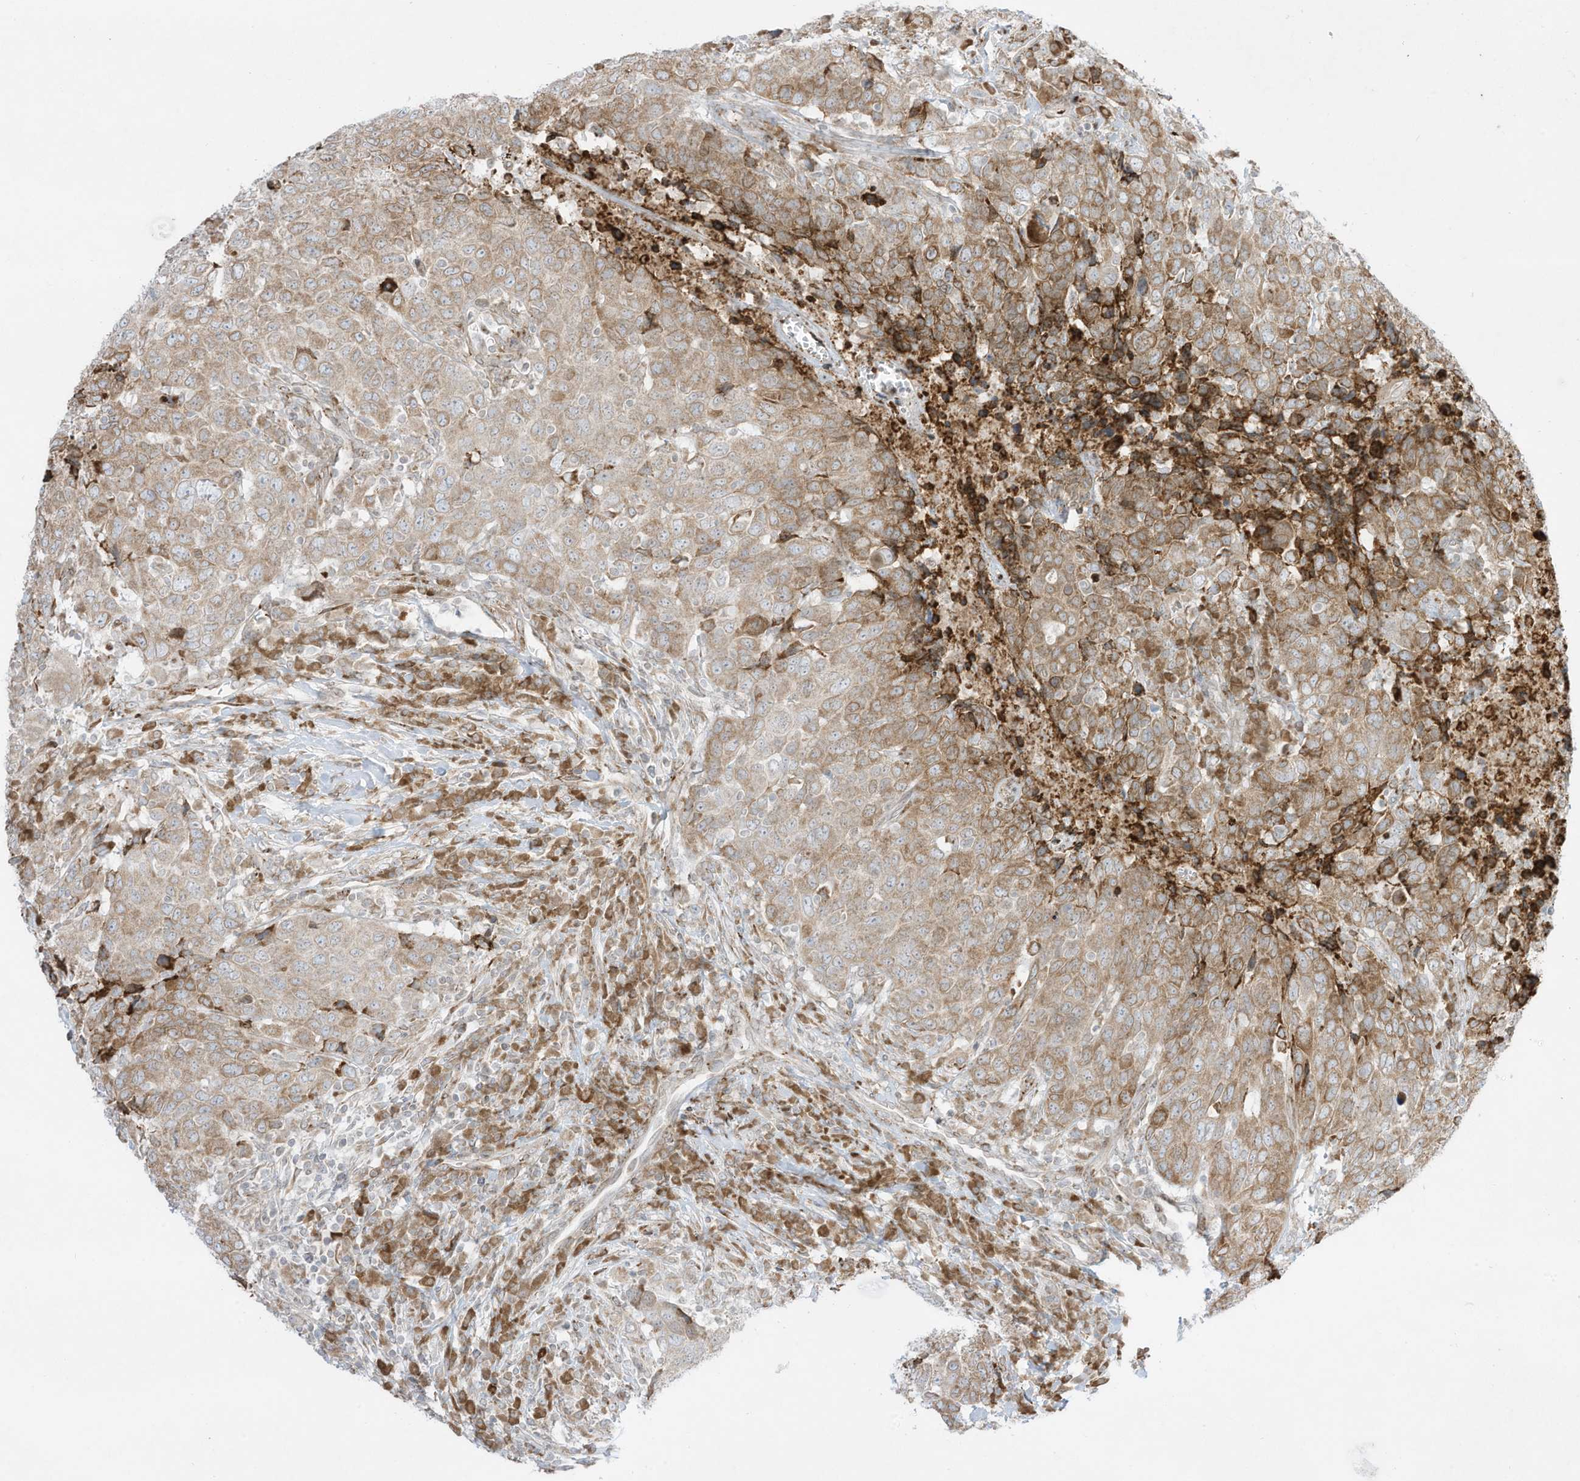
{"staining": {"intensity": "moderate", "quantity": "<25%", "location": "cytoplasmic/membranous"}, "tissue": "head and neck cancer", "cell_type": "Tumor cells", "image_type": "cancer", "snomed": [{"axis": "morphology", "description": "Squamous cell carcinoma, NOS"}, {"axis": "topography", "description": "Head-Neck"}], "caption": "Head and neck squamous cell carcinoma stained with a protein marker exhibits moderate staining in tumor cells.", "gene": "PTK6", "patient": {"sex": "male", "age": 66}}